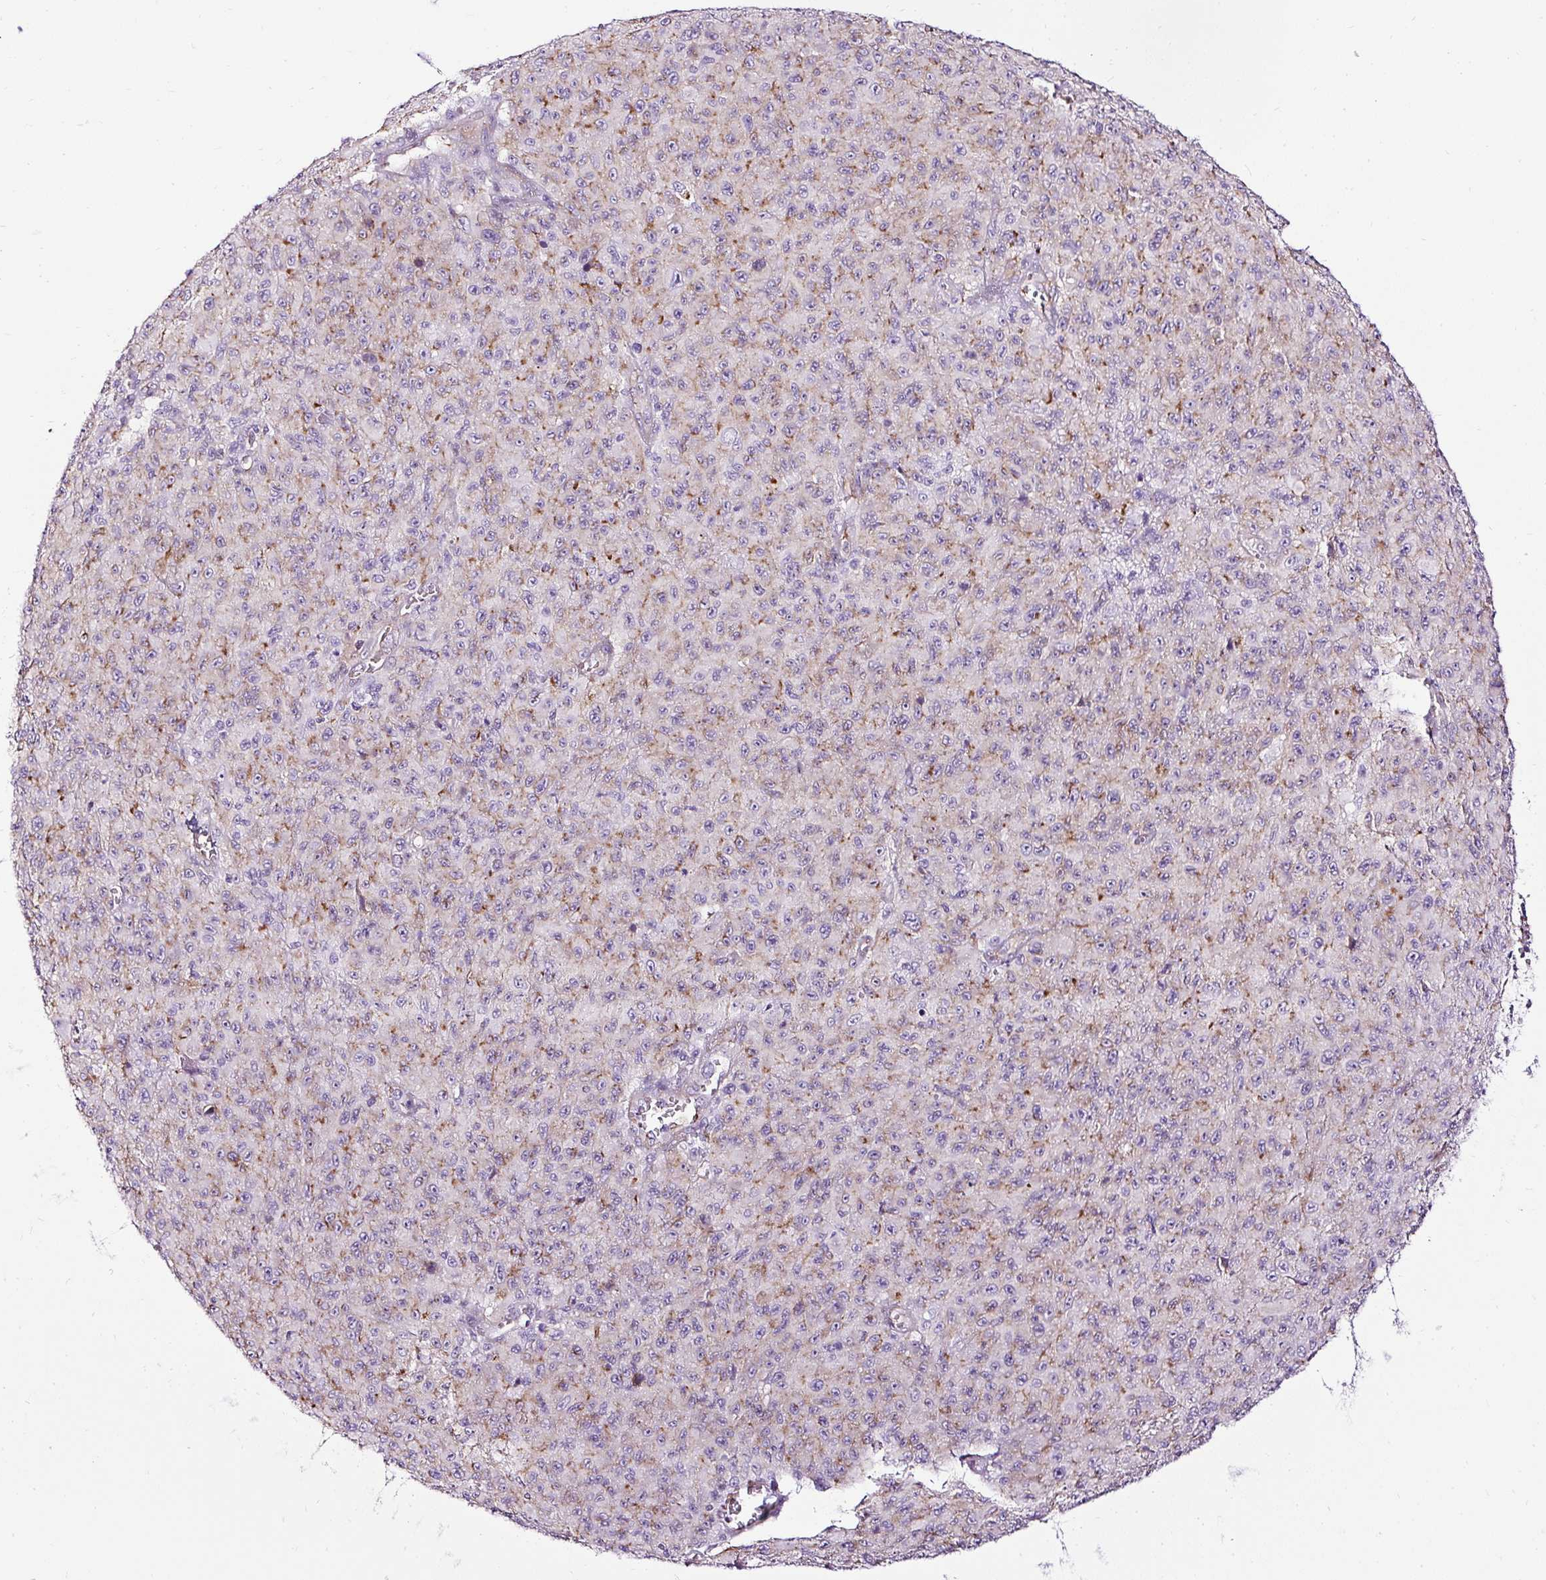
{"staining": {"intensity": "moderate", "quantity": "<25%", "location": "cytoplasmic/membranous"}, "tissue": "melanoma", "cell_type": "Tumor cells", "image_type": "cancer", "snomed": [{"axis": "morphology", "description": "Malignant melanoma, NOS"}, {"axis": "topography", "description": "Skin"}], "caption": "Tumor cells reveal moderate cytoplasmic/membranous positivity in approximately <25% of cells in melanoma.", "gene": "SLC7A8", "patient": {"sex": "male", "age": 46}}